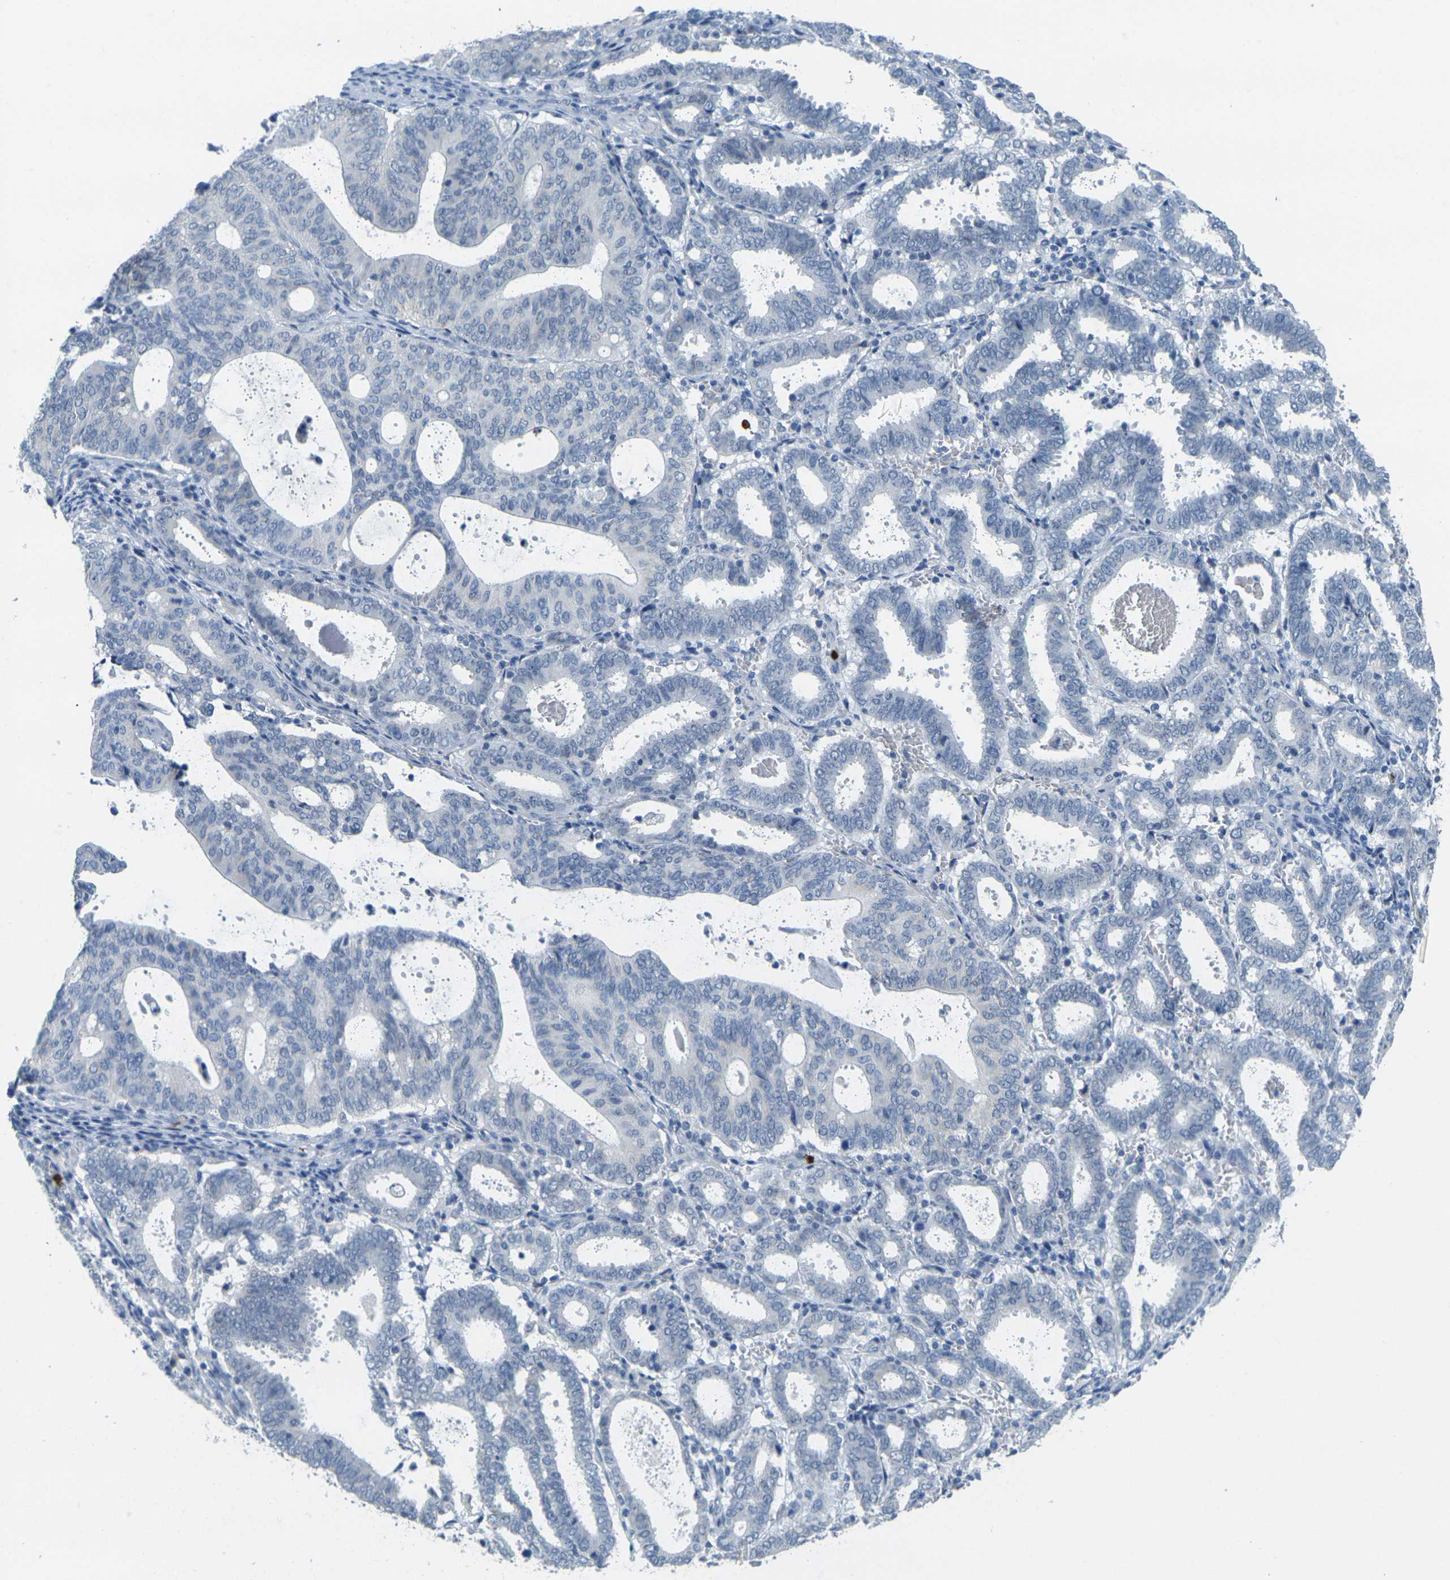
{"staining": {"intensity": "negative", "quantity": "none", "location": "none"}, "tissue": "endometrial cancer", "cell_type": "Tumor cells", "image_type": "cancer", "snomed": [{"axis": "morphology", "description": "Adenocarcinoma, NOS"}, {"axis": "topography", "description": "Uterus"}], "caption": "The IHC micrograph has no significant expression in tumor cells of endometrial adenocarcinoma tissue.", "gene": "GPR15", "patient": {"sex": "female", "age": 83}}